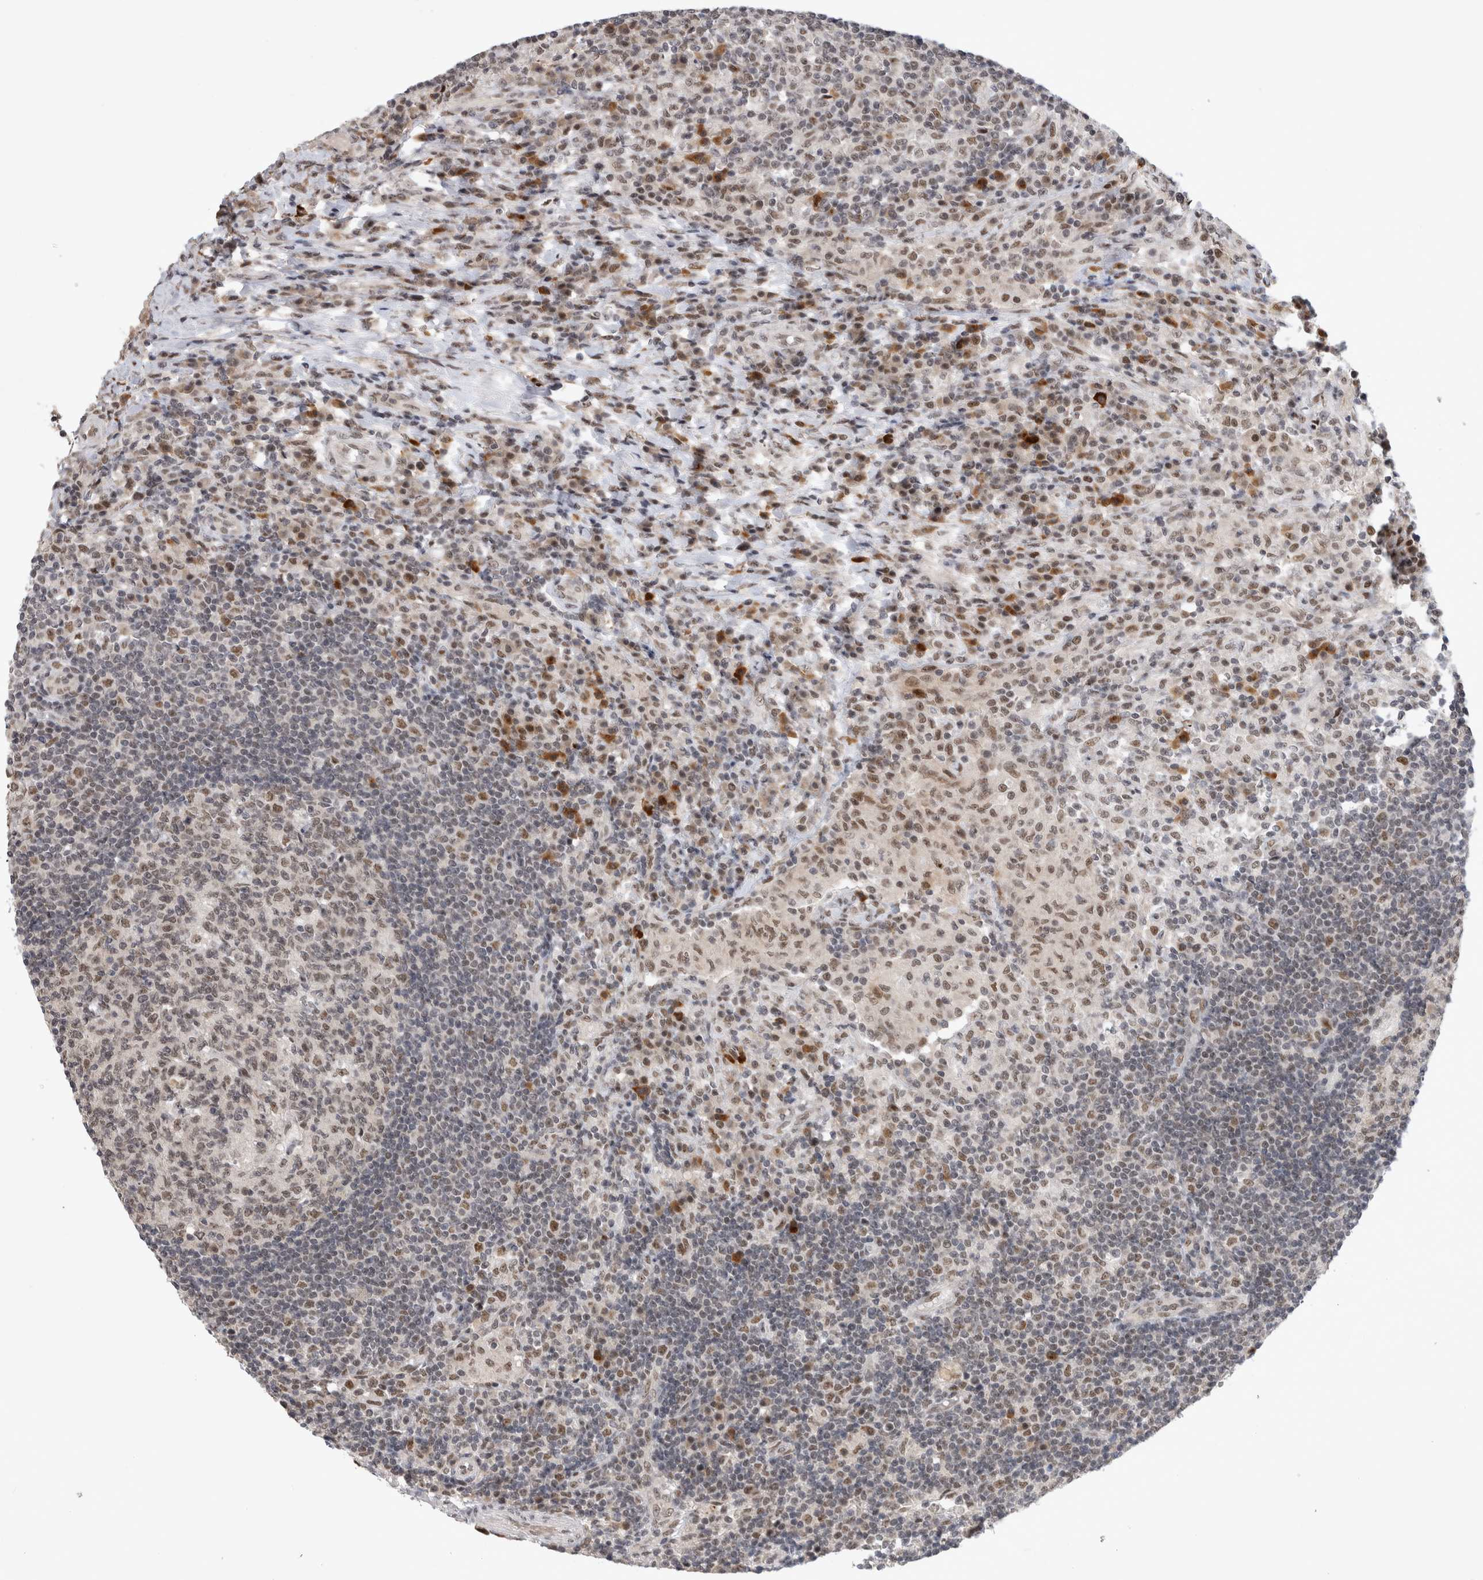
{"staining": {"intensity": "moderate", "quantity": "25%-75%", "location": "nuclear"}, "tissue": "lymph node", "cell_type": "Germinal center cells", "image_type": "normal", "snomed": [{"axis": "morphology", "description": "Normal tissue, NOS"}, {"axis": "topography", "description": "Lymph node"}], "caption": "Moderate nuclear staining for a protein is present in approximately 25%-75% of germinal center cells of benign lymph node using immunohistochemistry (IHC).", "gene": "HESX1", "patient": {"sex": "female", "age": 53}}